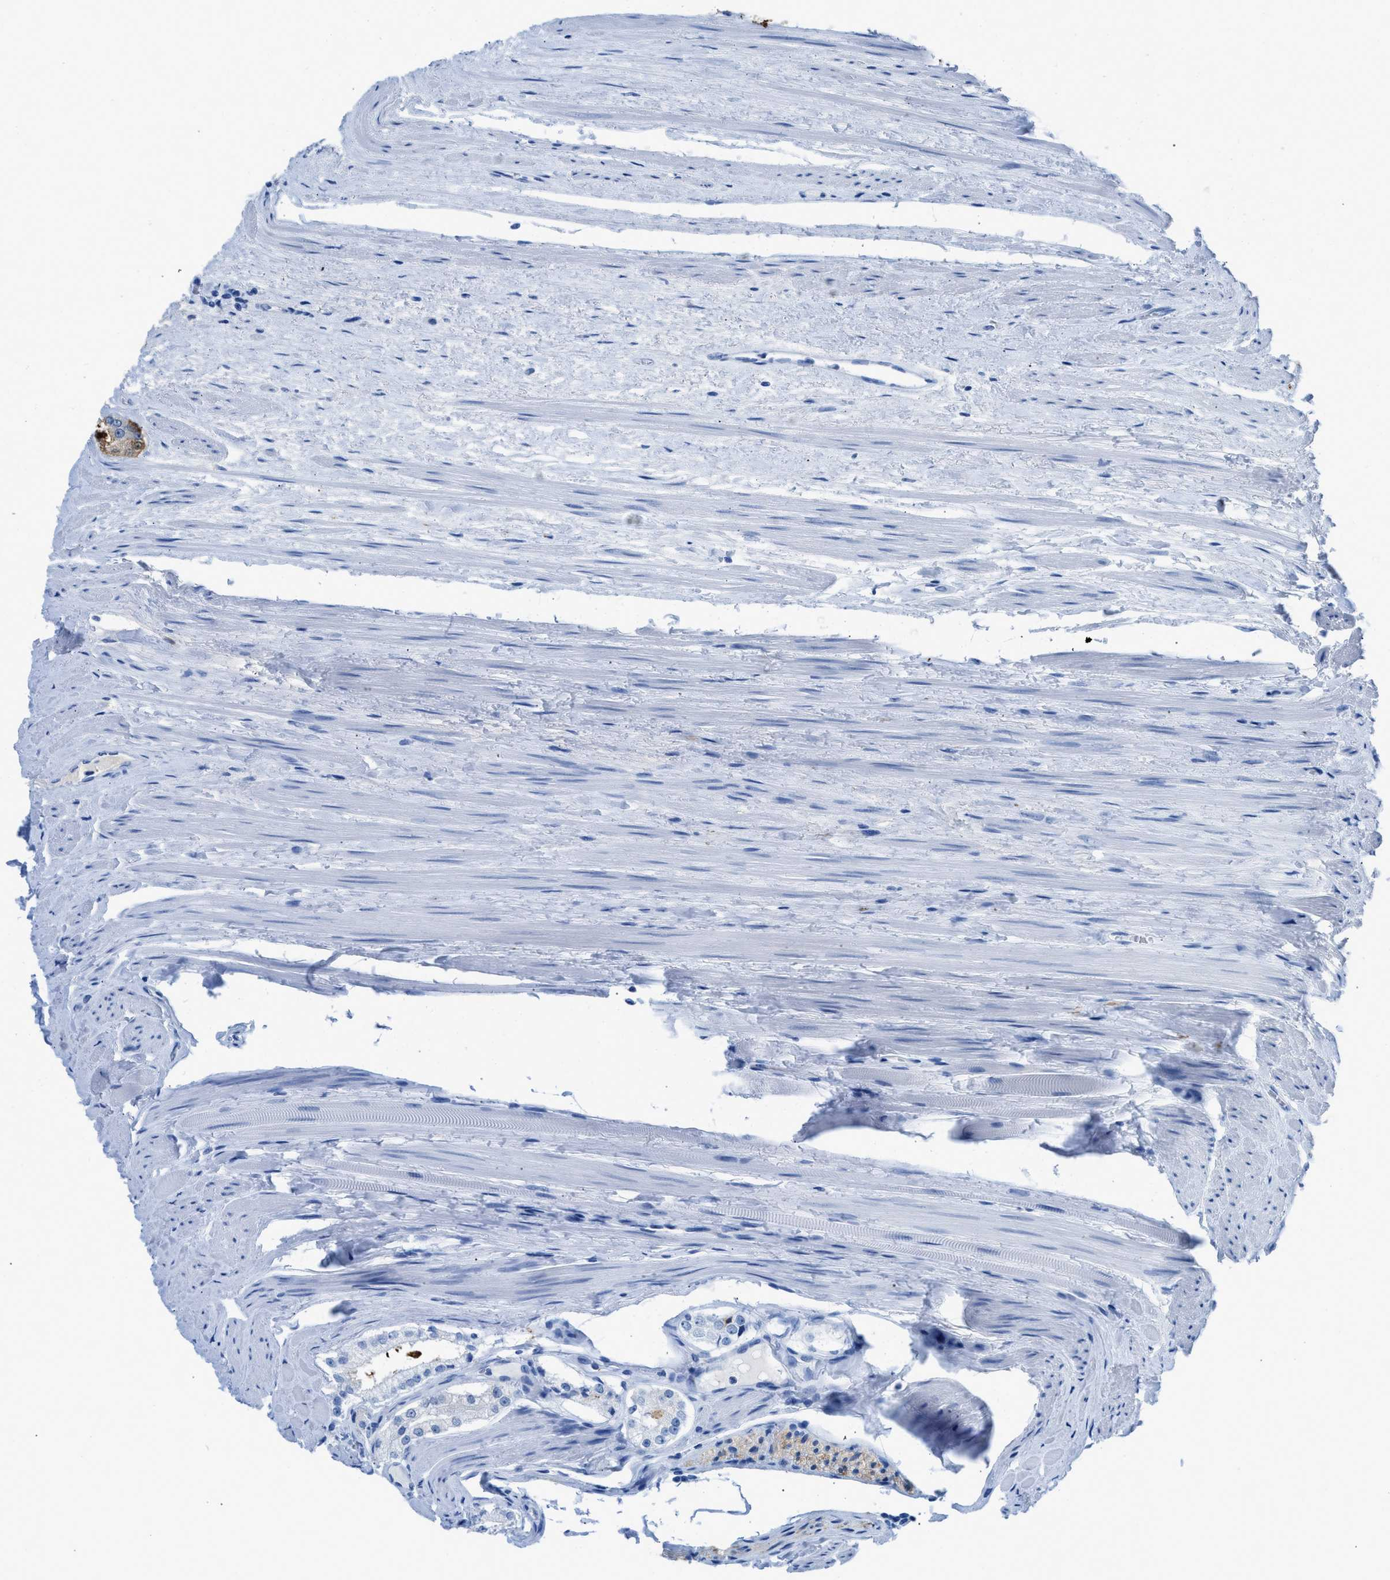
{"staining": {"intensity": "moderate", "quantity": "<25%", "location": "cytoplasmic/membranous"}, "tissue": "prostate cancer", "cell_type": "Tumor cells", "image_type": "cancer", "snomed": [{"axis": "morphology", "description": "Adenocarcinoma, Low grade"}, {"axis": "topography", "description": "Prostate"}], "caption": "This image exhibits IHC staining of adenocarcinoma (low-grade) (prostate), with low moderate cytoplasmic/membranous staining in about <25% of tumor cells.", "gene": "FAIM2", "patient": {"sex": "male", "age": 70}}